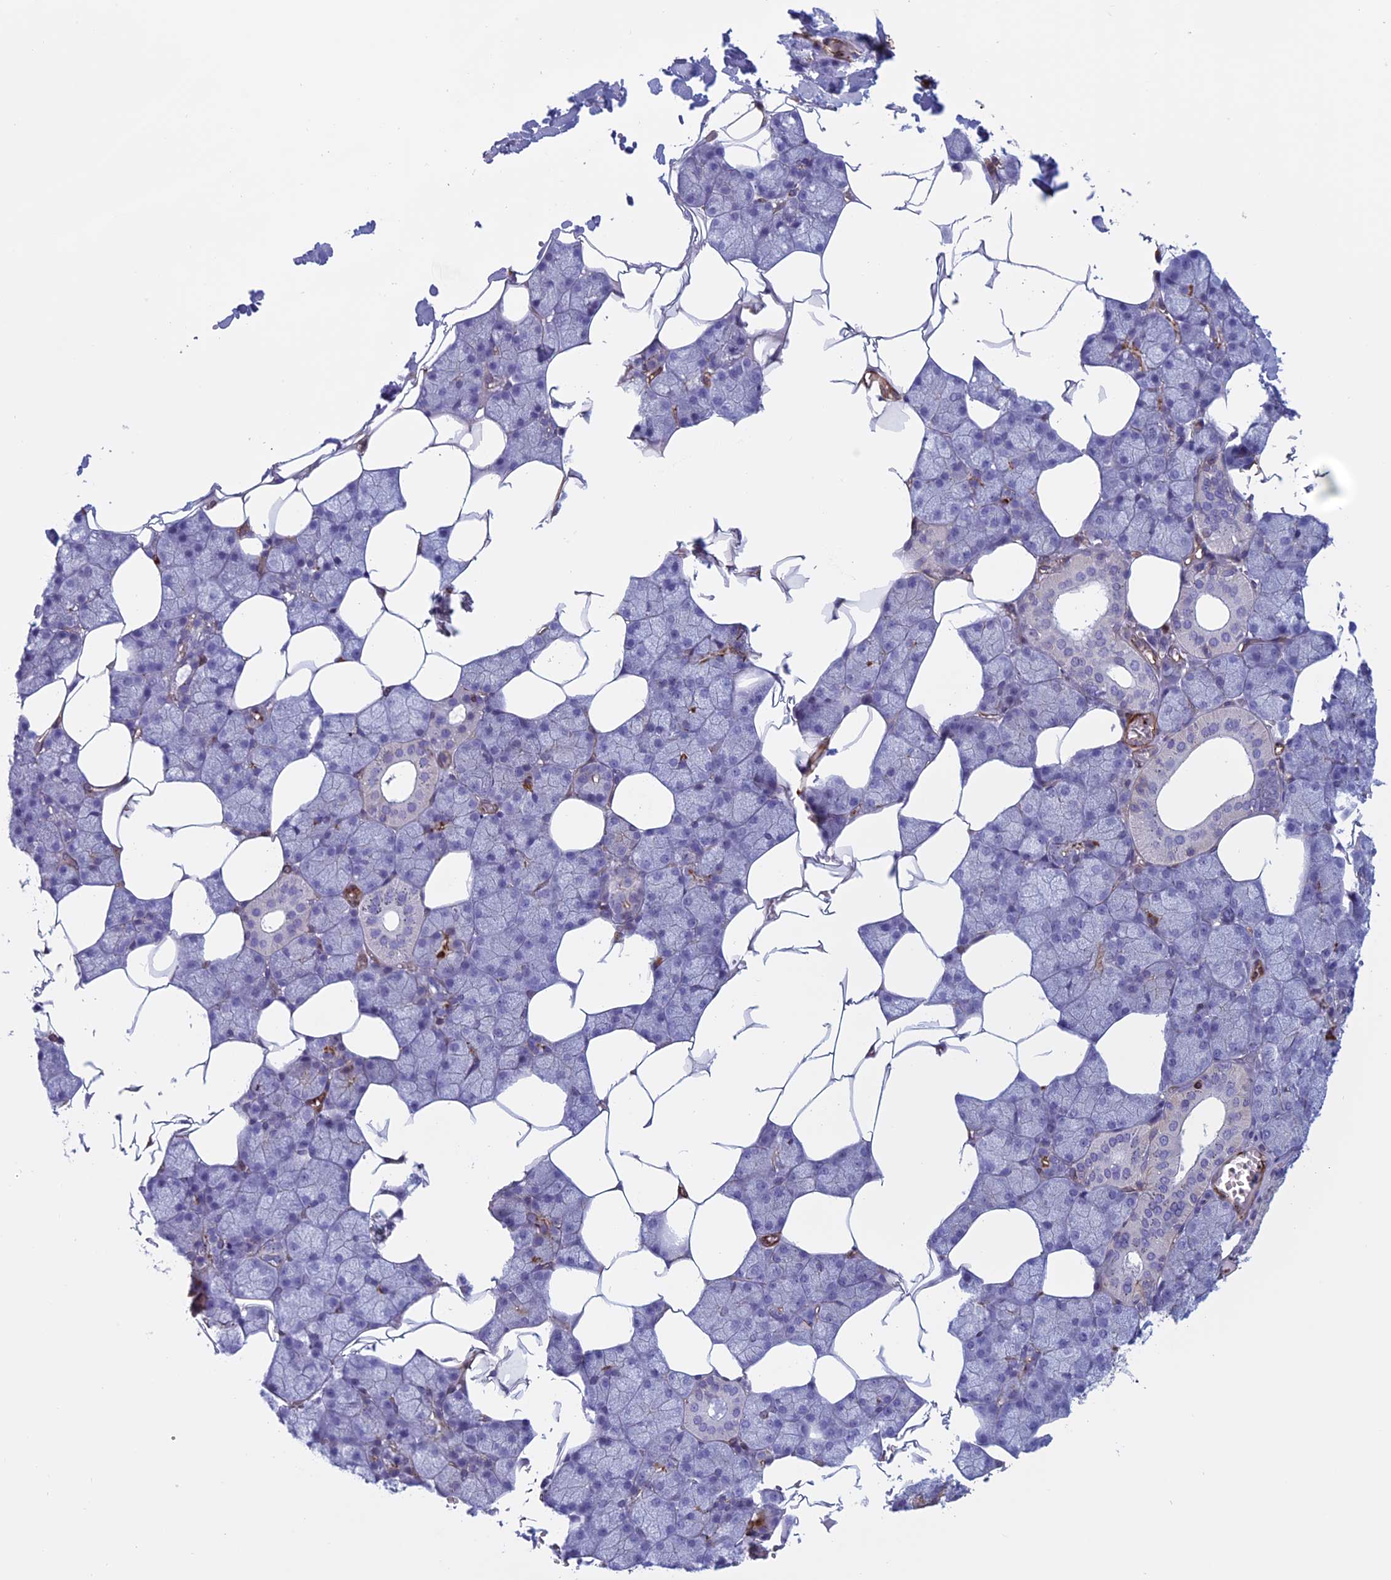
{"staining": {"intensity": "weak", "quantity": "<25%", "location": "cytoplasmic/membranous"}, "tissue": "salivary gland", "cell_type": "Glandular cells", "image_type": "normal", "snomed": [{"axis": "morphology", "description": "Normal tissue, NOS"}, {"axis": "topography", "description": "Salivary gland"}], "caption": "A high-resolution image shows IHC staining of unremarkable salivary gland, which exhibits no significant expression in glandular cells.", "gene": "ANGPTL2", "patient": {"sex": "male", "age": 62}}